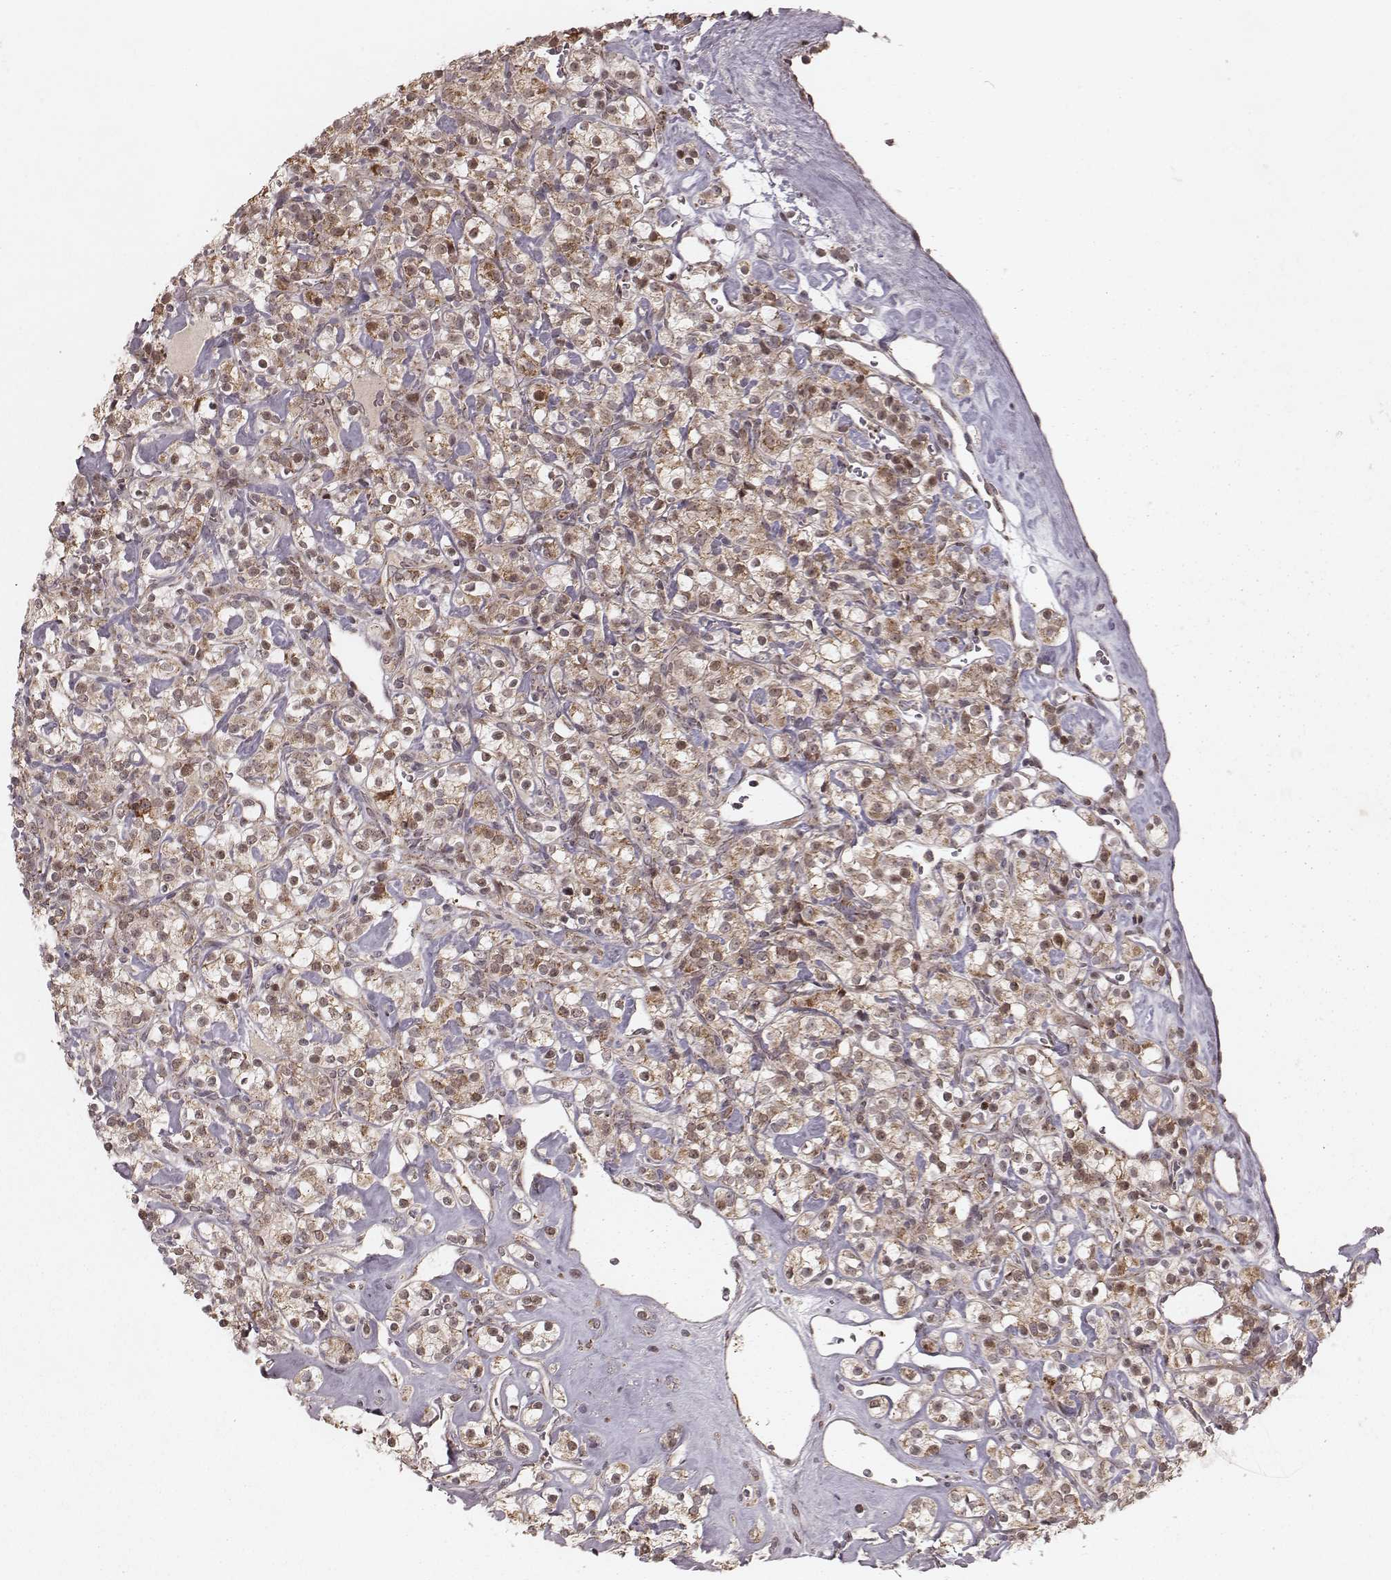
{"staining": {"intensity": "weak", "quantity": ">75%", "location": "cytoplasmic/membranous"}, "tissue": "renal cancer", "cell_type": "Tumor cells", "image_type": "cancer", "snomed": [{"axis": "morphology", "description": "Adenocarcinoma, NOS"}, {"axis": "topography", "description": "Kidney"}], "caption": "Immunohistochemical staining of human renal cancer (adenocarcinoma) demonstrates low levels of weak cytoplasmic/membranous expression in approximately >75% of tumor cells.", "gene": "NDUFA7", "patient": {"sex": "male", "age": 77}}